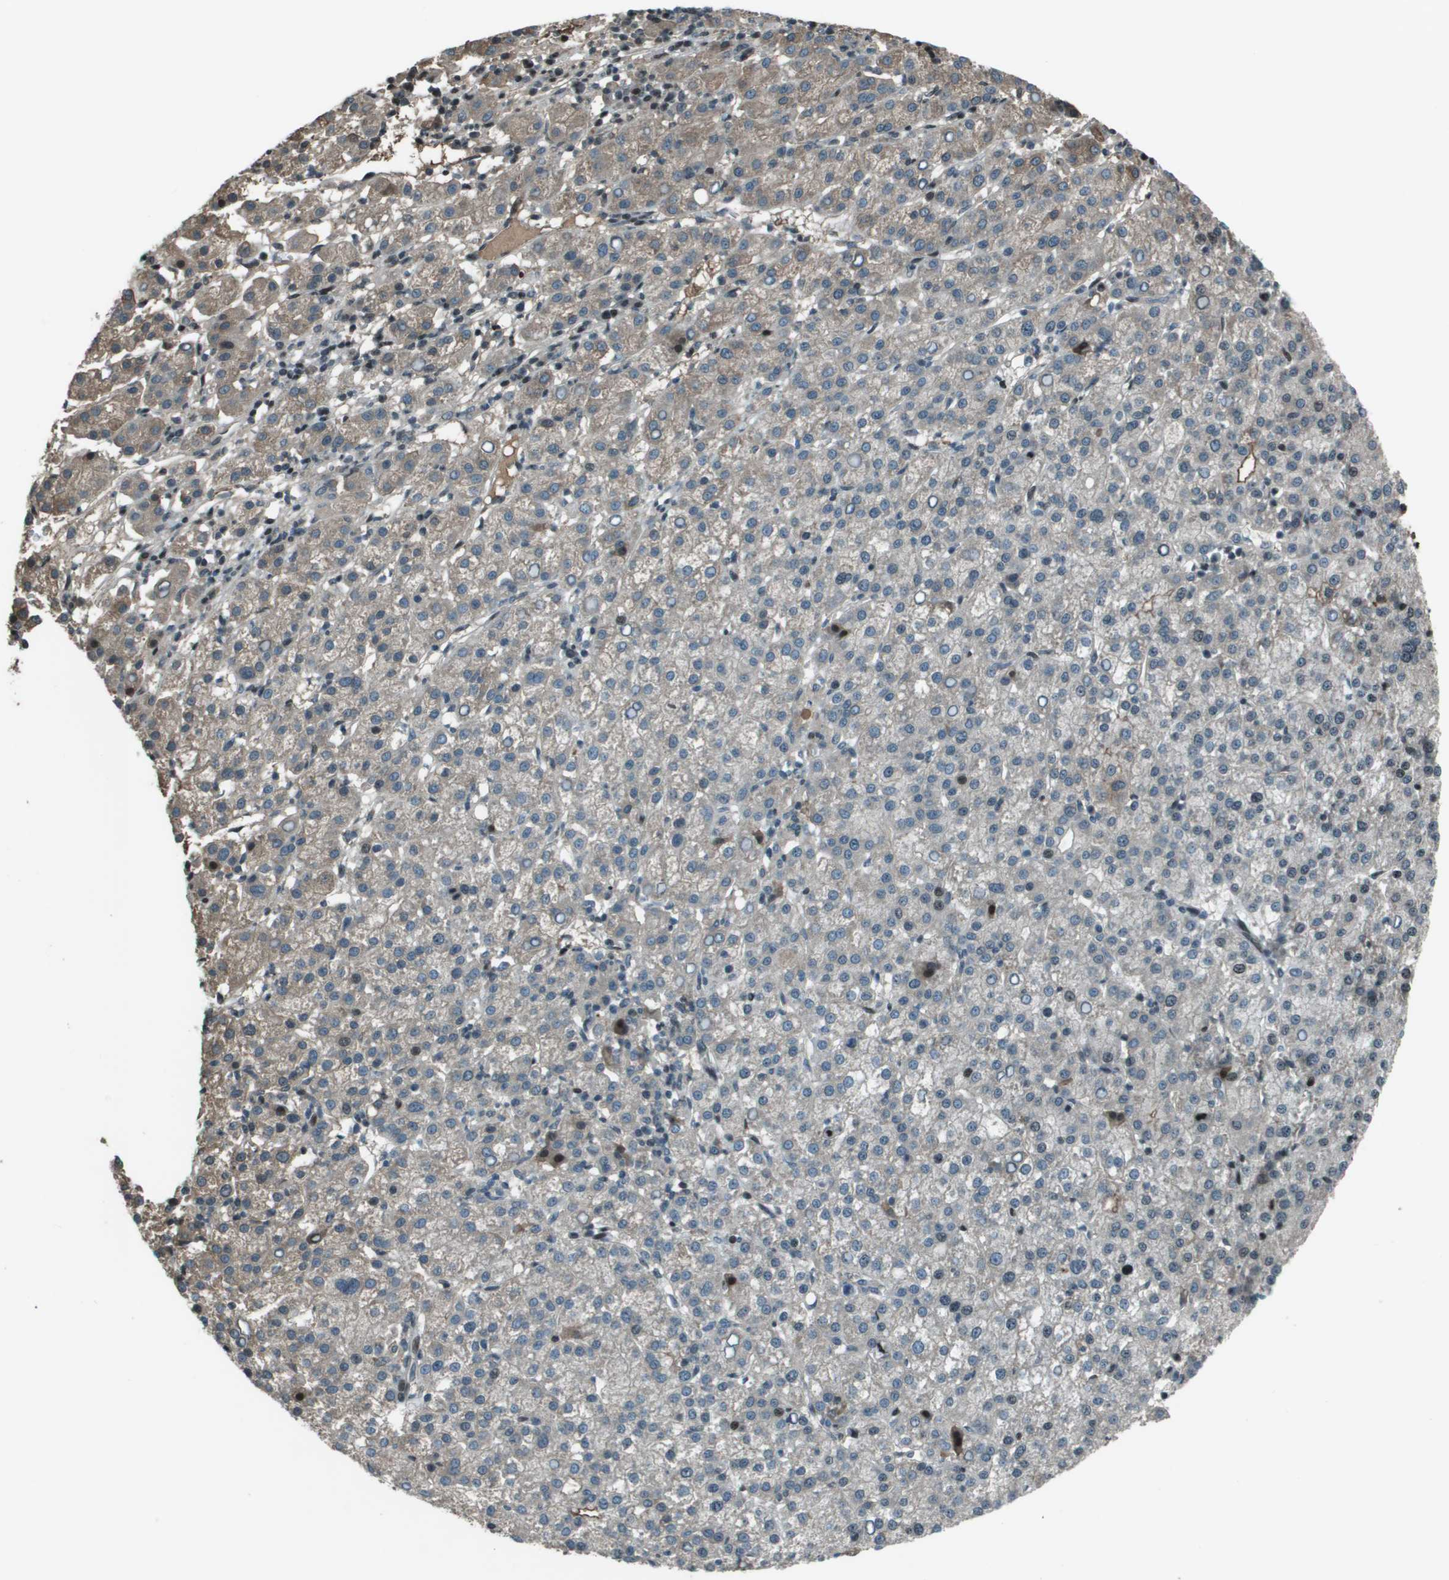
{"staining": {"intensity": "weak", "quantity": "25%-75%", "location": "cytoplasmic/membranous"}, "tissue": "liver cancer", "cell_type": "Tumor cells", "image_type": "cancer", "snomed": [{"axis": "morphology", "description": "Carcinoma, Hepatocellular, NOS"}, {"axis": "topography", "description": "Liver"}], "caption": "Protein expression analysis of human liver cancer (hepatocellular carcinoma) reveals weak cytoplasmic/membranous expression in approximately 25%-75% of tumor cells.", "gene": "CXCL12", "patient": {"sex": "female", "age": 58}}